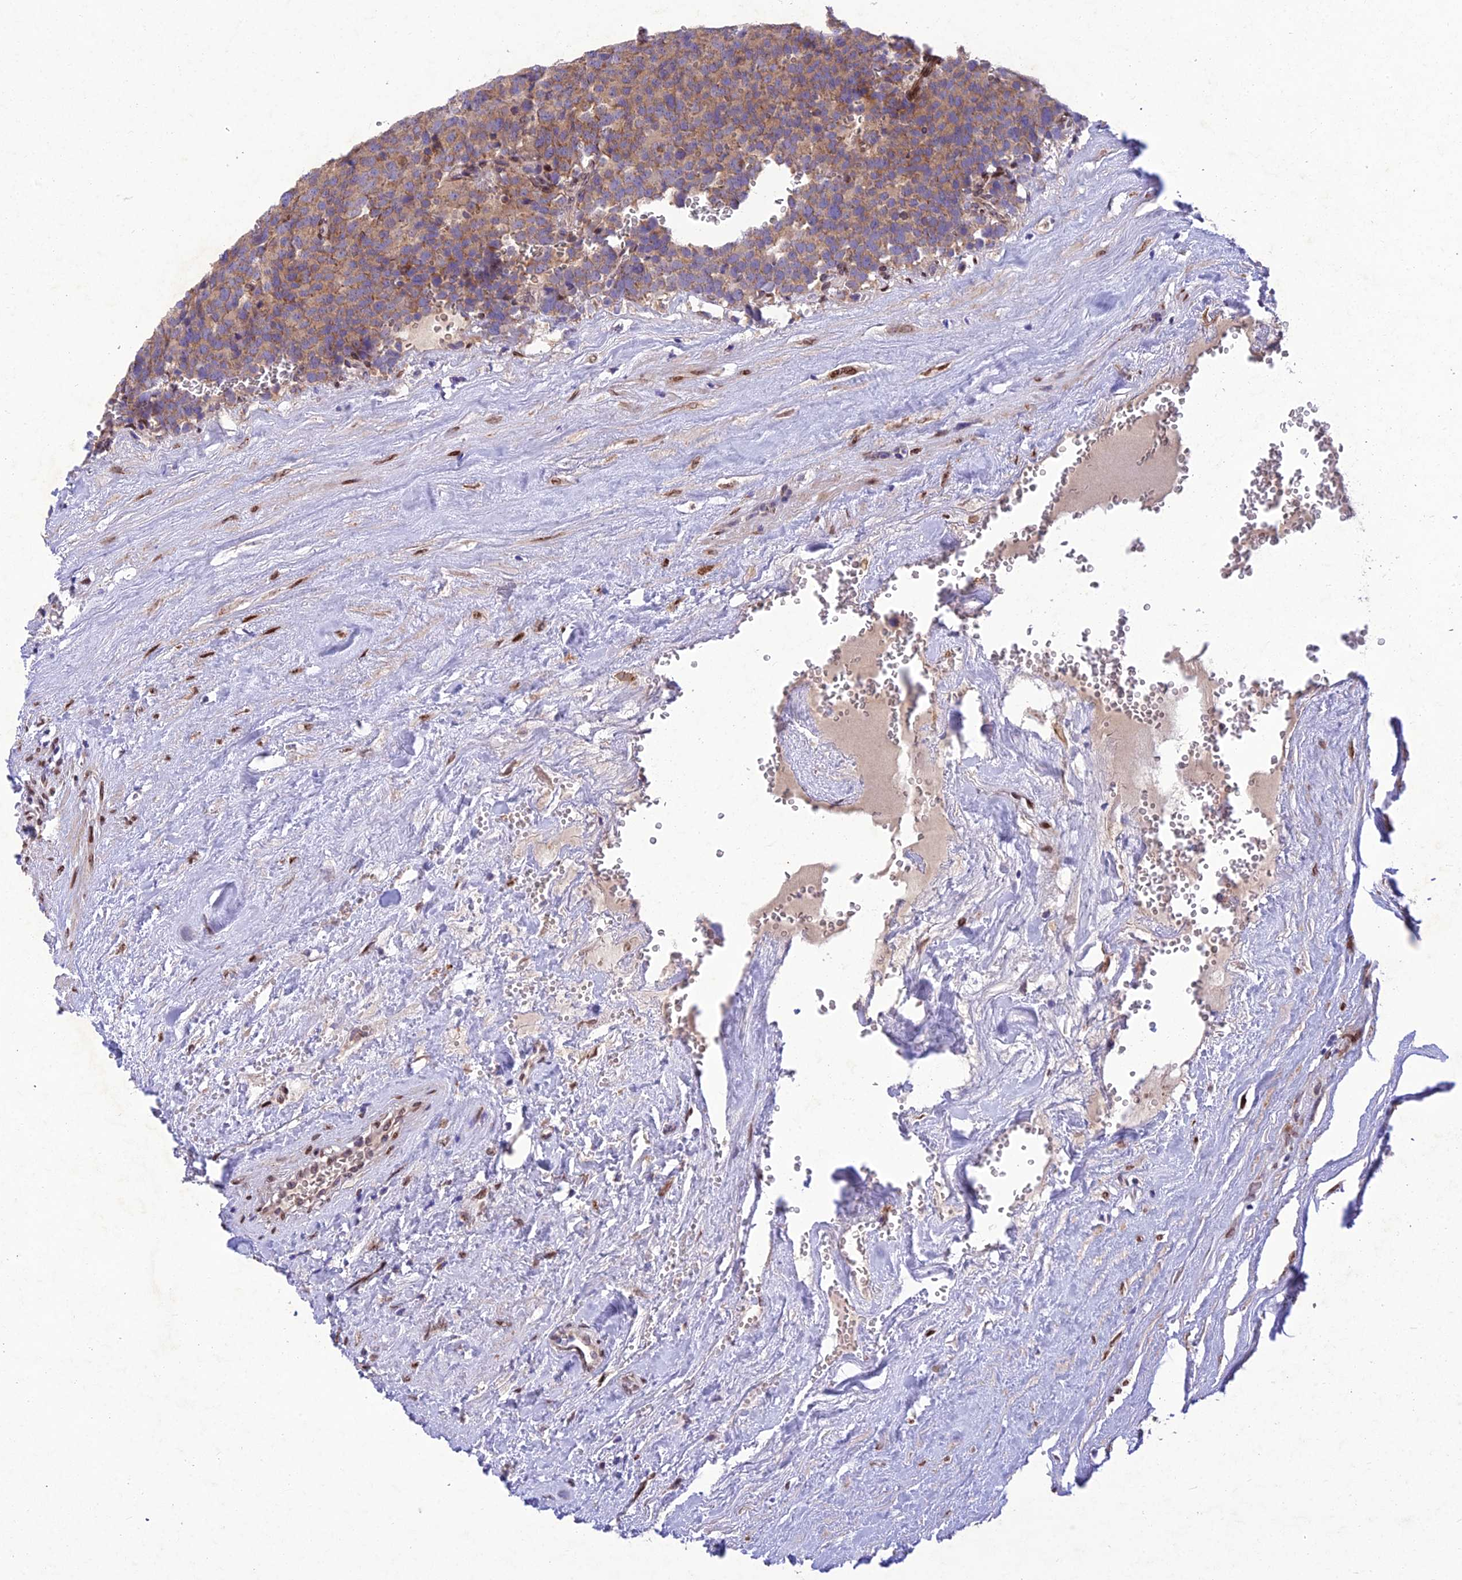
{"staining": {"intensity": "moderate", "quantity": ">75%", "location": "cytoplasmic/membranous"}, "tissue": "testis cancer", "cell_type": "Tumor cells", "image_type": "cancer", "snomed": [{"axis": "morphology", "description": "Seminoma, NOS"}, {"axis": "topography", "description": "Testis"}], "caption": "Immunohistochemistry (DAB) staining of human testis seminoma reveals moderate cytoplasmic/membranous protein positivity in approximately >75% of tumor cells.", "gene": "MGAT2", "patient": {"sex": "male", "age": 71}}